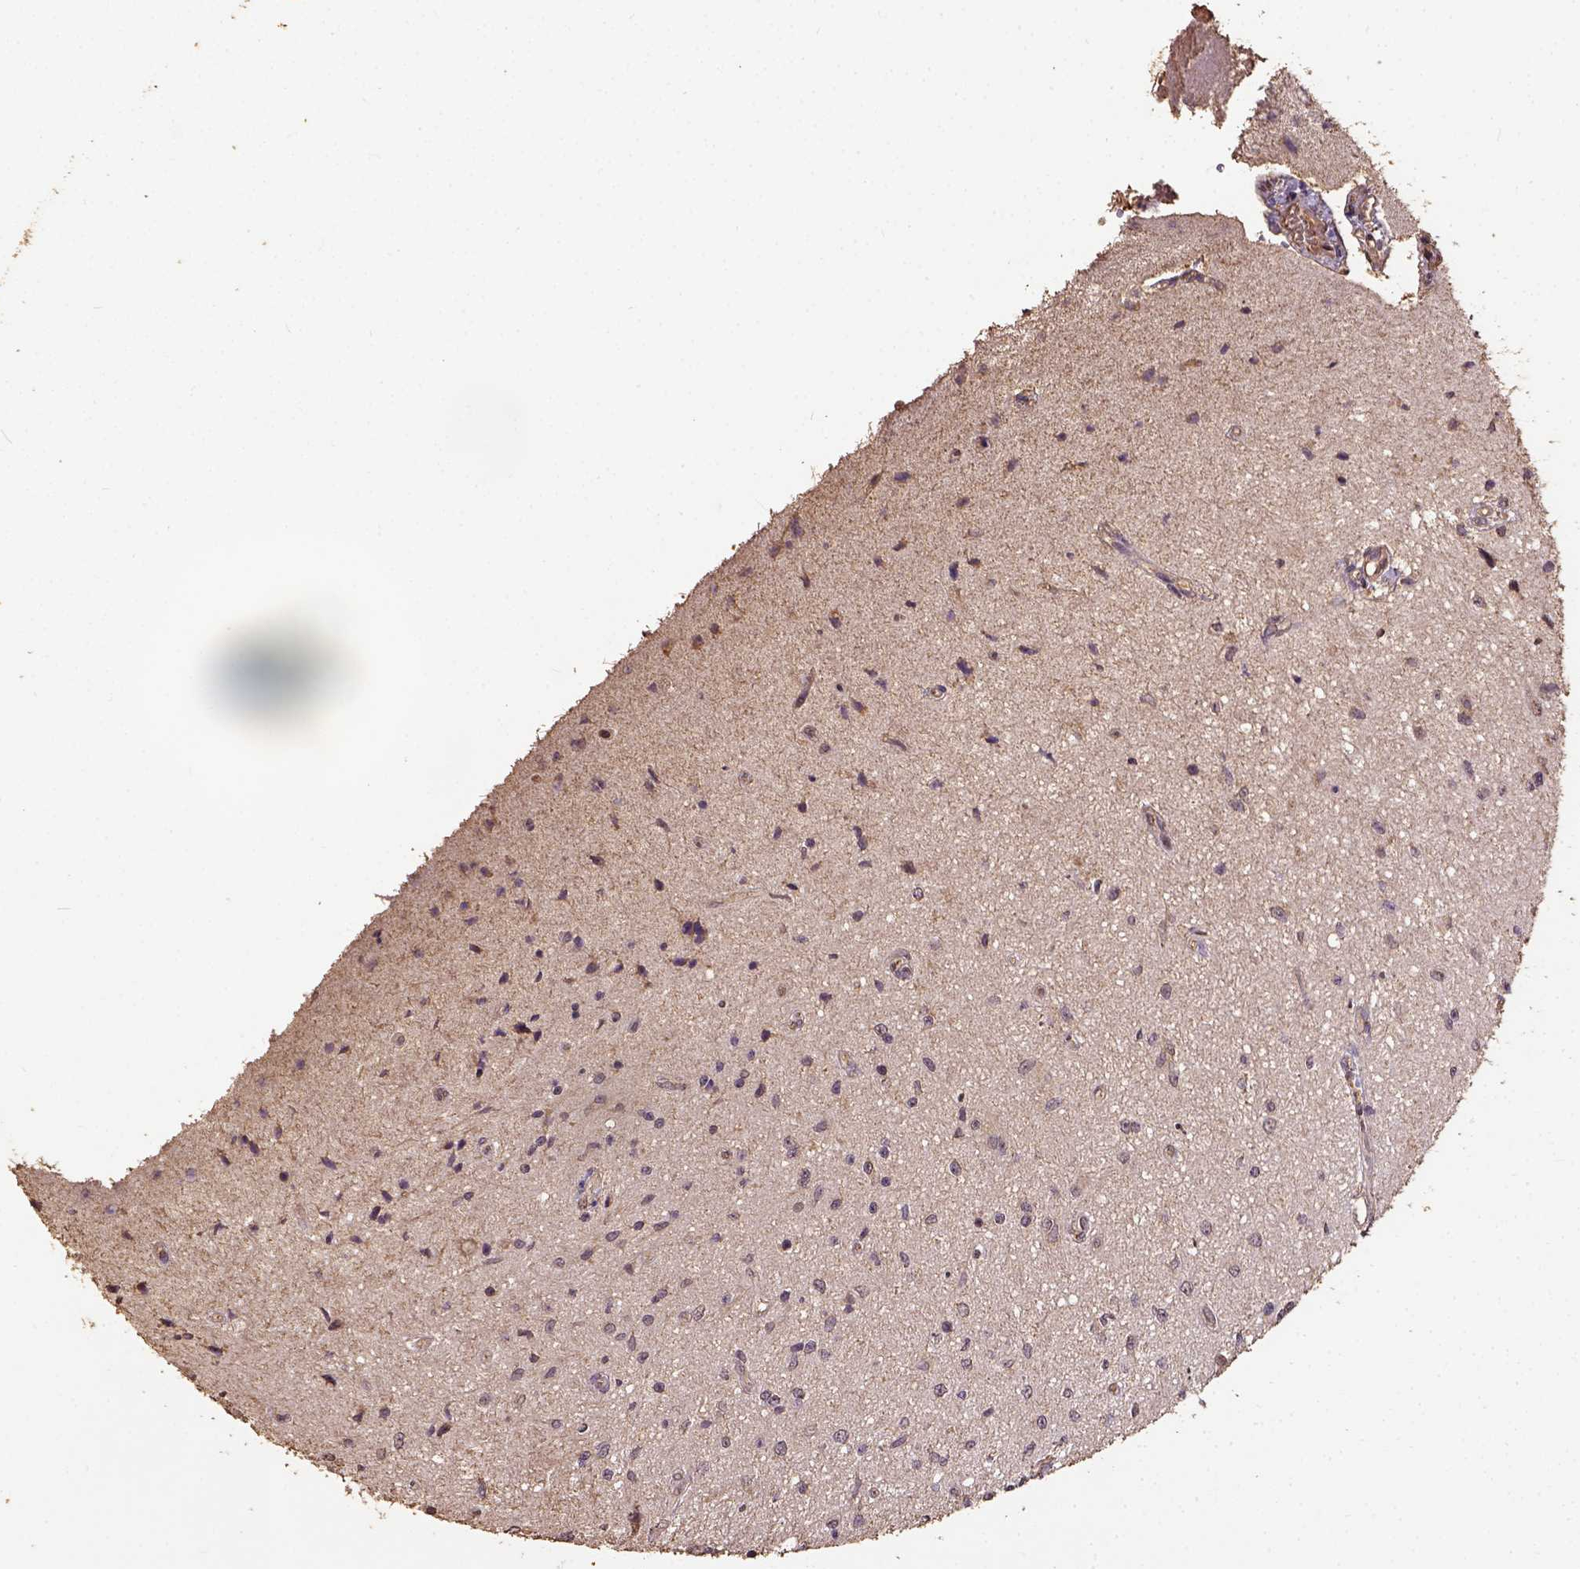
{"staining": {"intensity": "weak", "quantity": ">75%", "location": "cytoplasmic/membranous"}, "tissue": "glioma", "cell_type": "Tumor cells", "image_type": "cancer", "snomed": [{"axis": "morphology", "description": "Glioma, malignant, Low grade"}, {"axis": "topography", "description": "Cerebellum"}], "caption": "Immunohistochemistry (IHC) (DAB) staining of glioma reveals weak cytoplasmic/membranous protein positivity in about >75% of tumor cells.", "gene": "ATP1B3", "patient": {"sex": "female", "age": 14}}